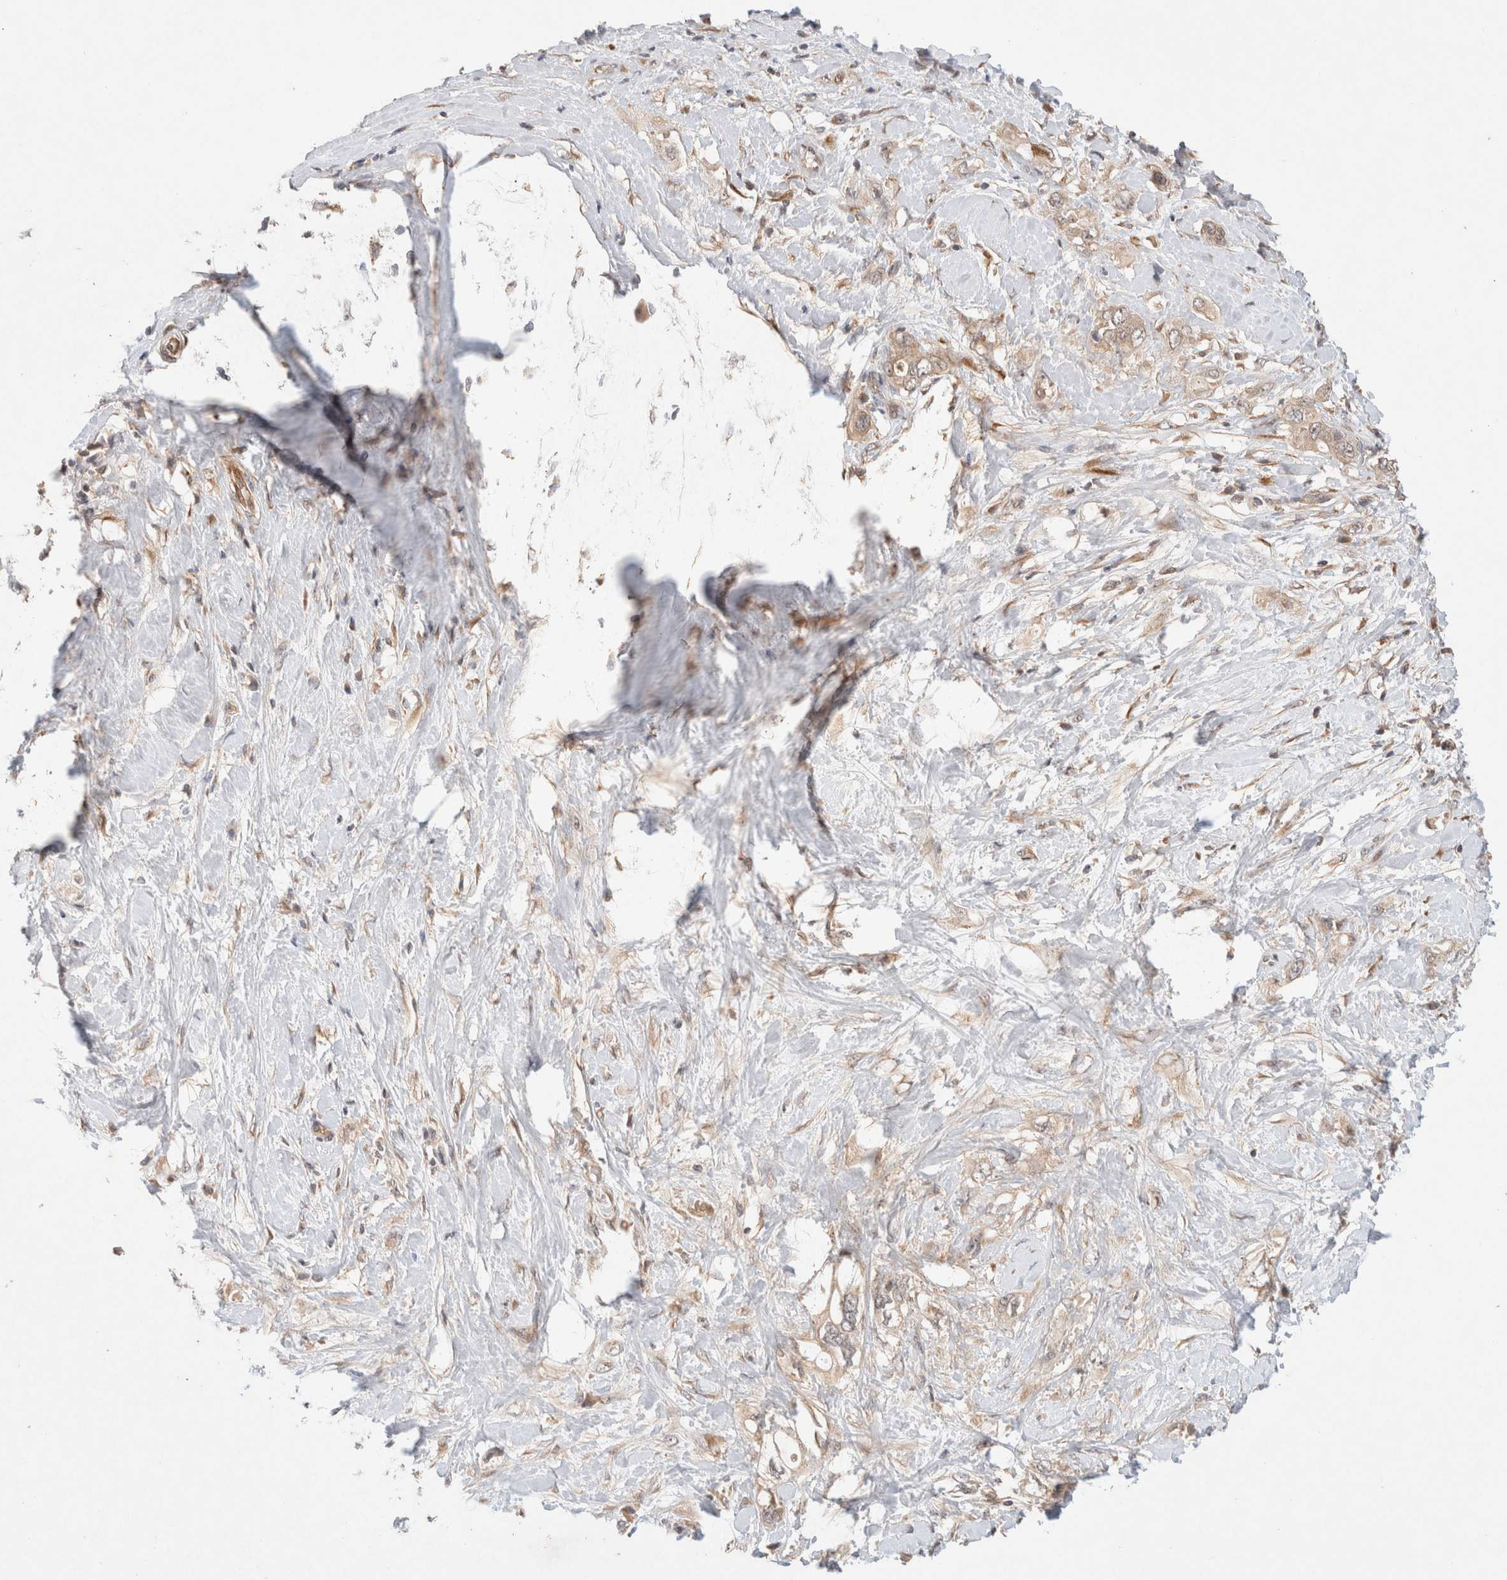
{"staining": {"intensity": "weak", "quantity": ">75%", "location": "cytoplasmic/membranous"}, "tissue": "pancreatic cancer", "cell_type": "Tumor cells", "image_type": "cancer", "snomed": [{"axis": "morphology", "description": "Adenocarcinoma, NOS"}, {"axis": "topography", "description": "Pancreas"}], "caption": "Tumor cells reveal low levels of weak cytoplasmic/membranous staining in approximately >75% of cells in human pancreatic cancer.", "gene": "KLHL20", "patient": {"sex": "female", "age": 56}}